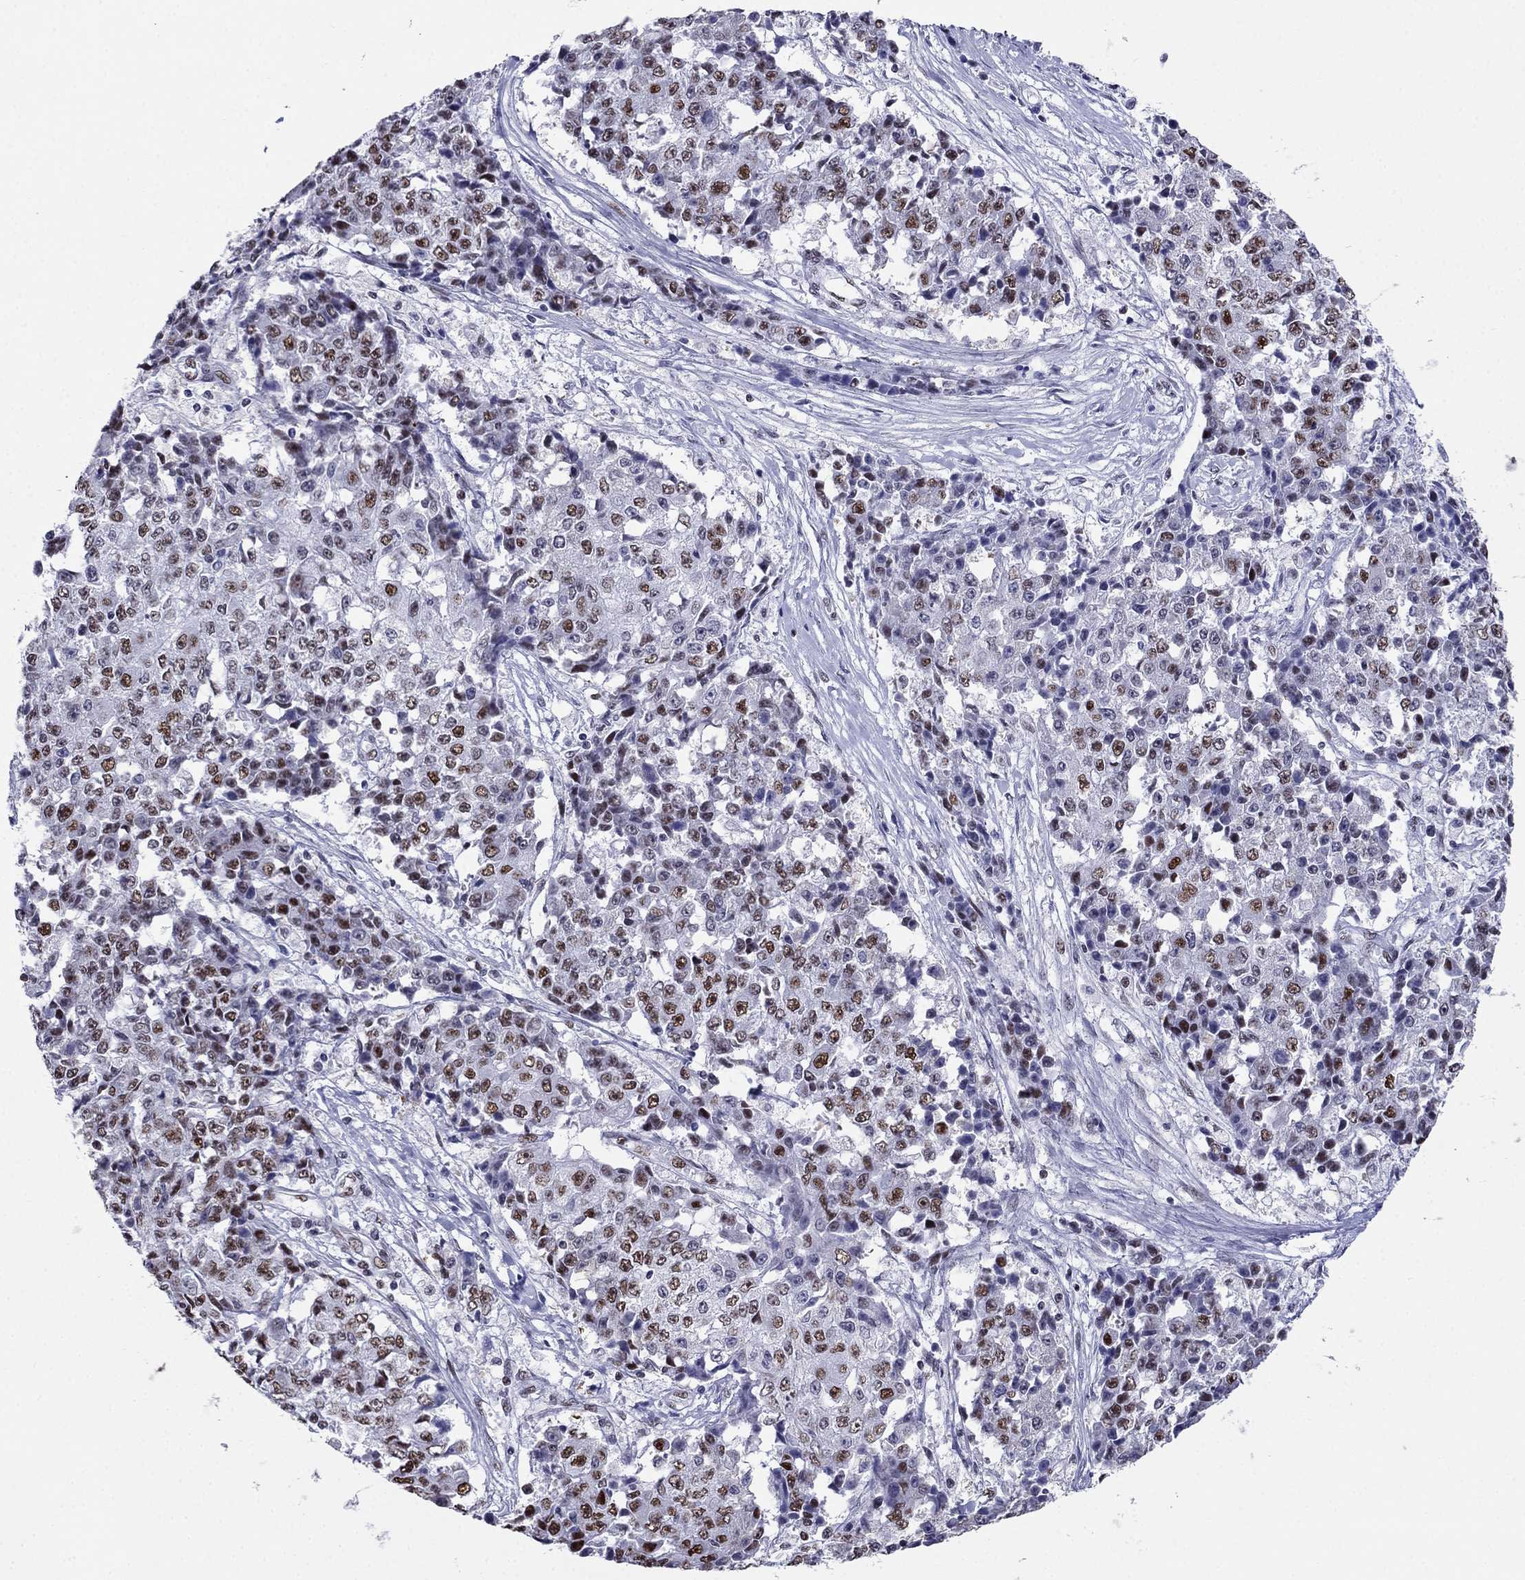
{"staining": {"intensity": "strong", "quantity": "25%-75%", "location": "nuclear"}, "tissue": "ovarian cancer", "cell_type": "Tumor cells", "image_type": "cancer", "snomed": [{"axis": "morphology", "description": "Carcinoma, endometroid"}, {"axis": "topography", "description": "Ovary"}], "caption": "The image reveals a brown stain indicating the presence of a protein in the nuclear of tumor cells in ovarian cancer.", "gene": "PPM1G", "patient": {"sex": "female", "age": 42}}